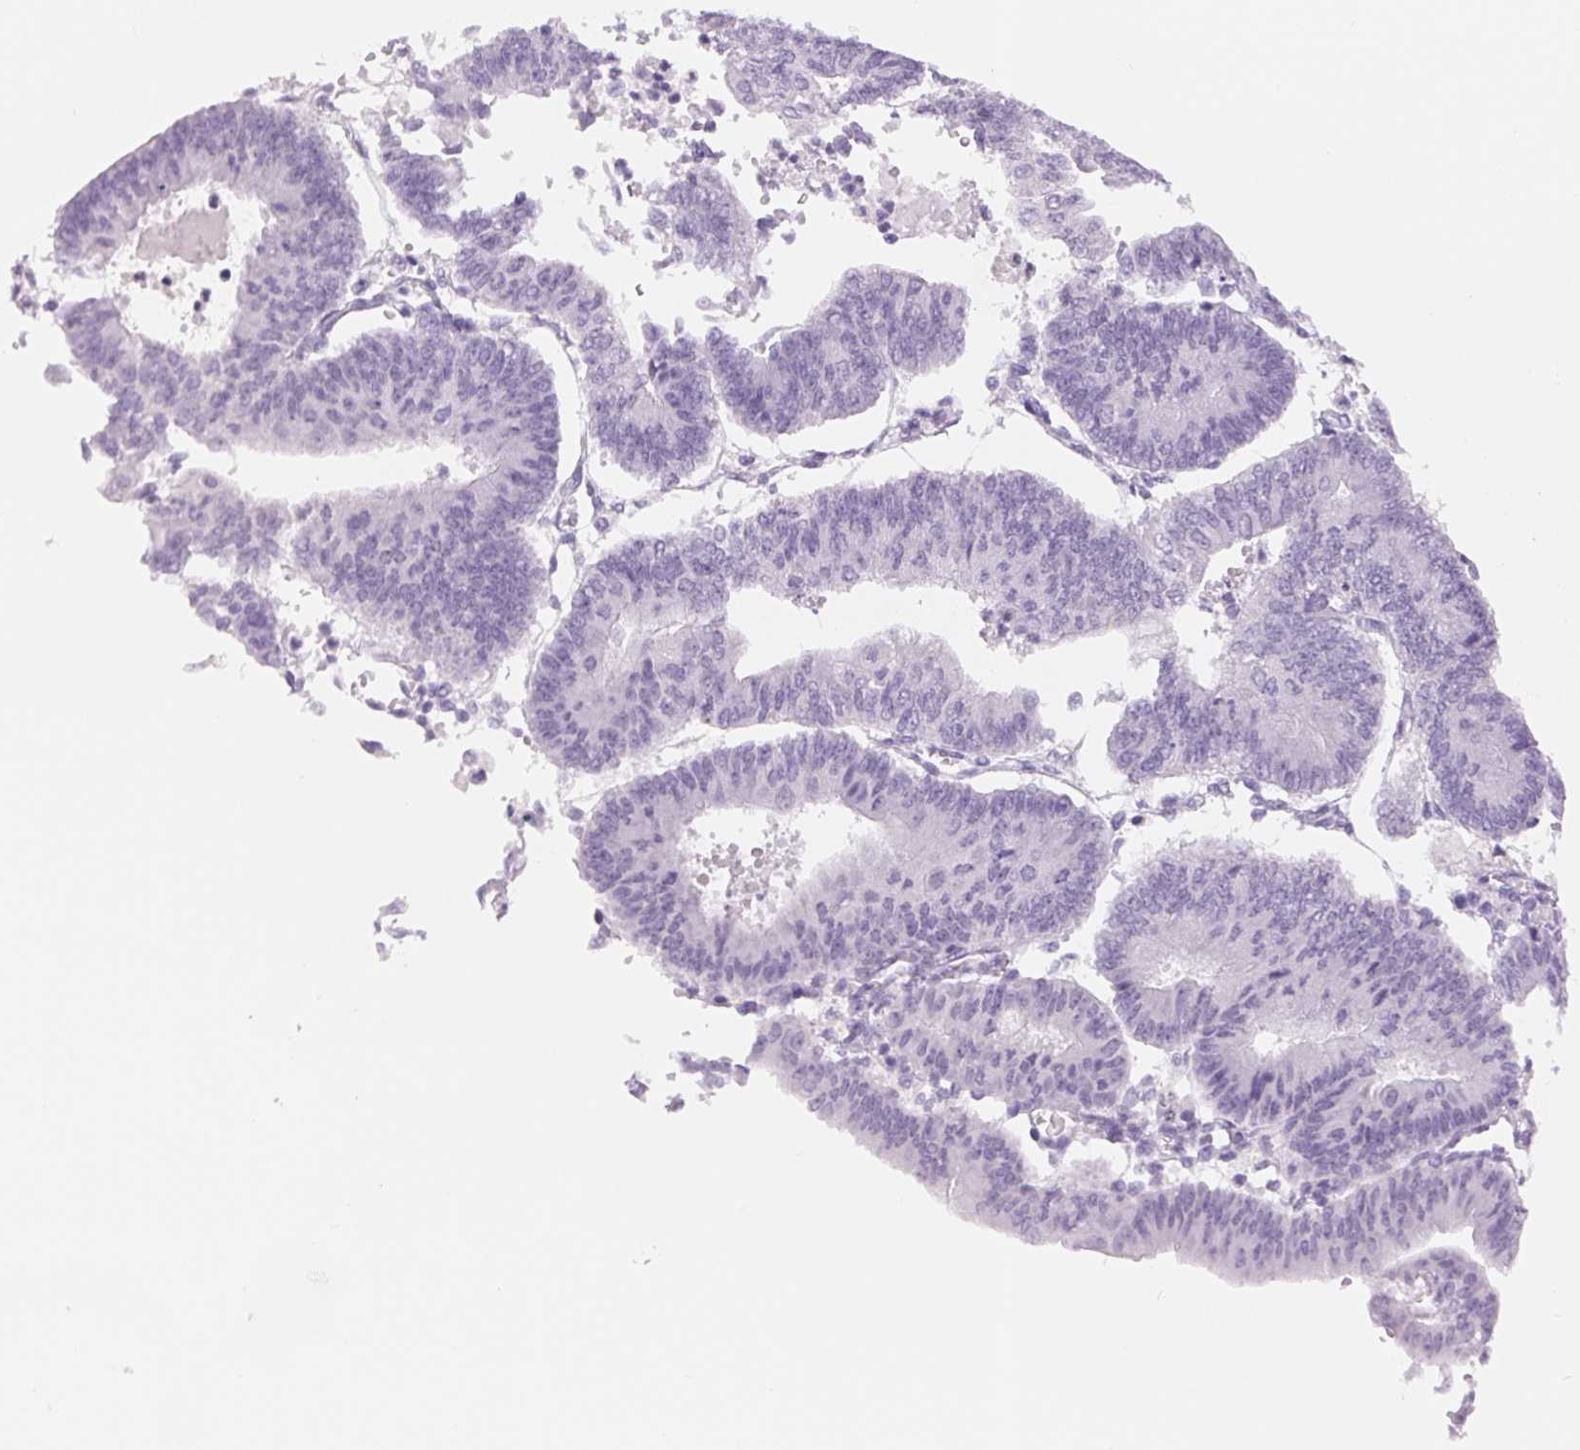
{"staining": {"intensity": "negative", "quantity": "none", "location": "none"}, "tissue": "endometrial cancer", "cell_type": "Tumor cells", "image_type": "cancer", "snomed": [{"axis": "morphology", "description": "Adenocarcinoma, NOS"}, {"axis": "topography", "description": "Endometrium"}], "caption": "Micrograph shows no significant protein positivity in tumor cells of endometrial cancer. (Brightfield microscopy of DAB (3,3'-diaminobenzidine) immunohistochemistry at high magnification).", "gene": "ASGR2", "patient": {"sex": "female", "age": 65}}